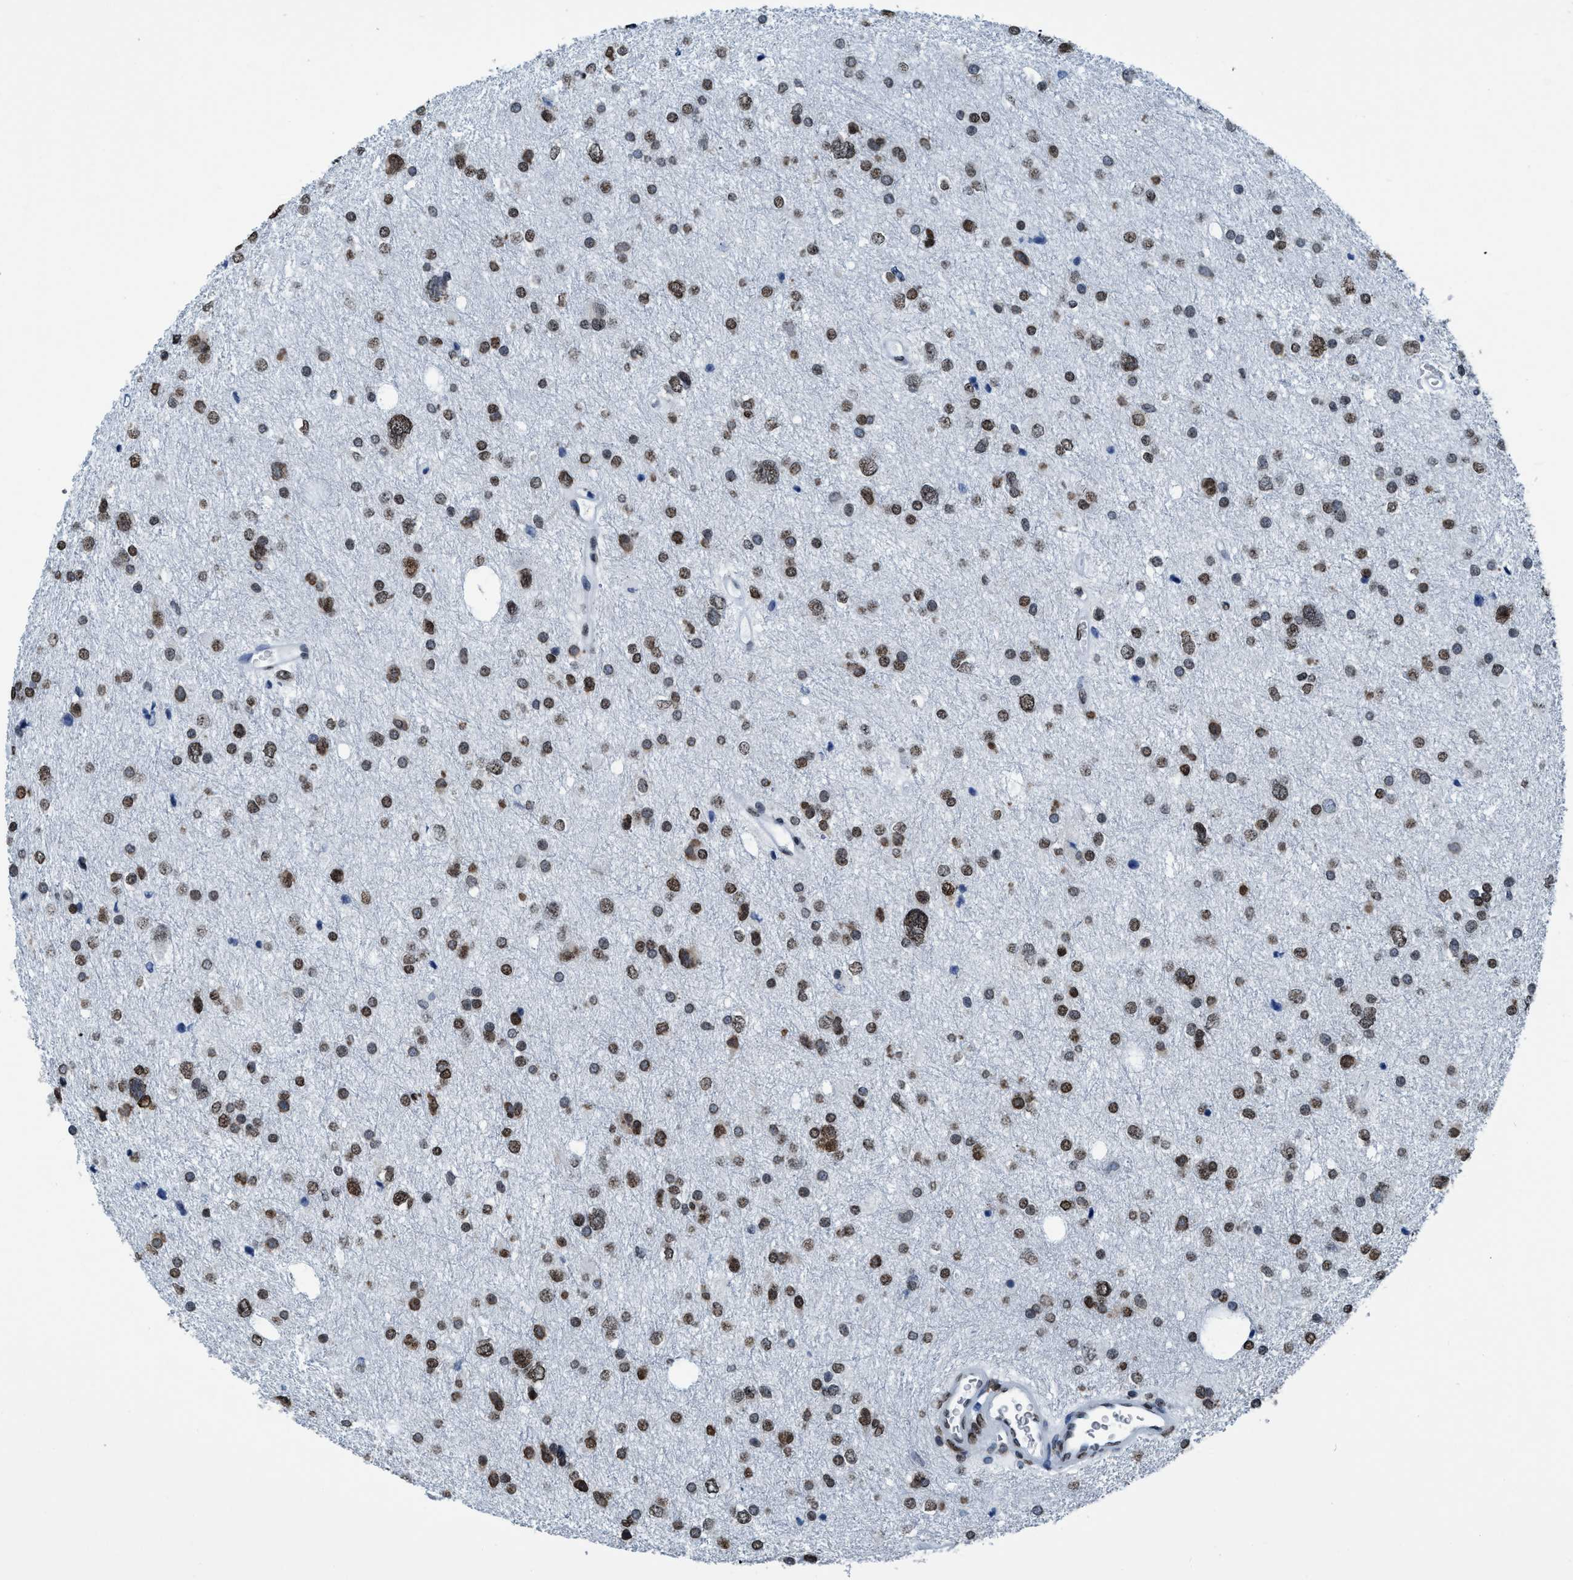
{"staining": {"intensity": "moderate", "quantity": ">75%", "location": "nuclear"}, "tissue": "glioma", "cell_type": "Tumor cells", "image_type": "cancer", "snomed": [{"axis": "morphology", "description": "Glioma, malignant, Low grade"}, {"axis": "topography", "description": "Brain"}], "caption": "Immunohistochemical staining of glioma demonstrates medium levels of moderate nuclear staining in about >75% of tumor cells.", "gene": "CCNE2", "patient": {"sex": "female", "age": 37}}